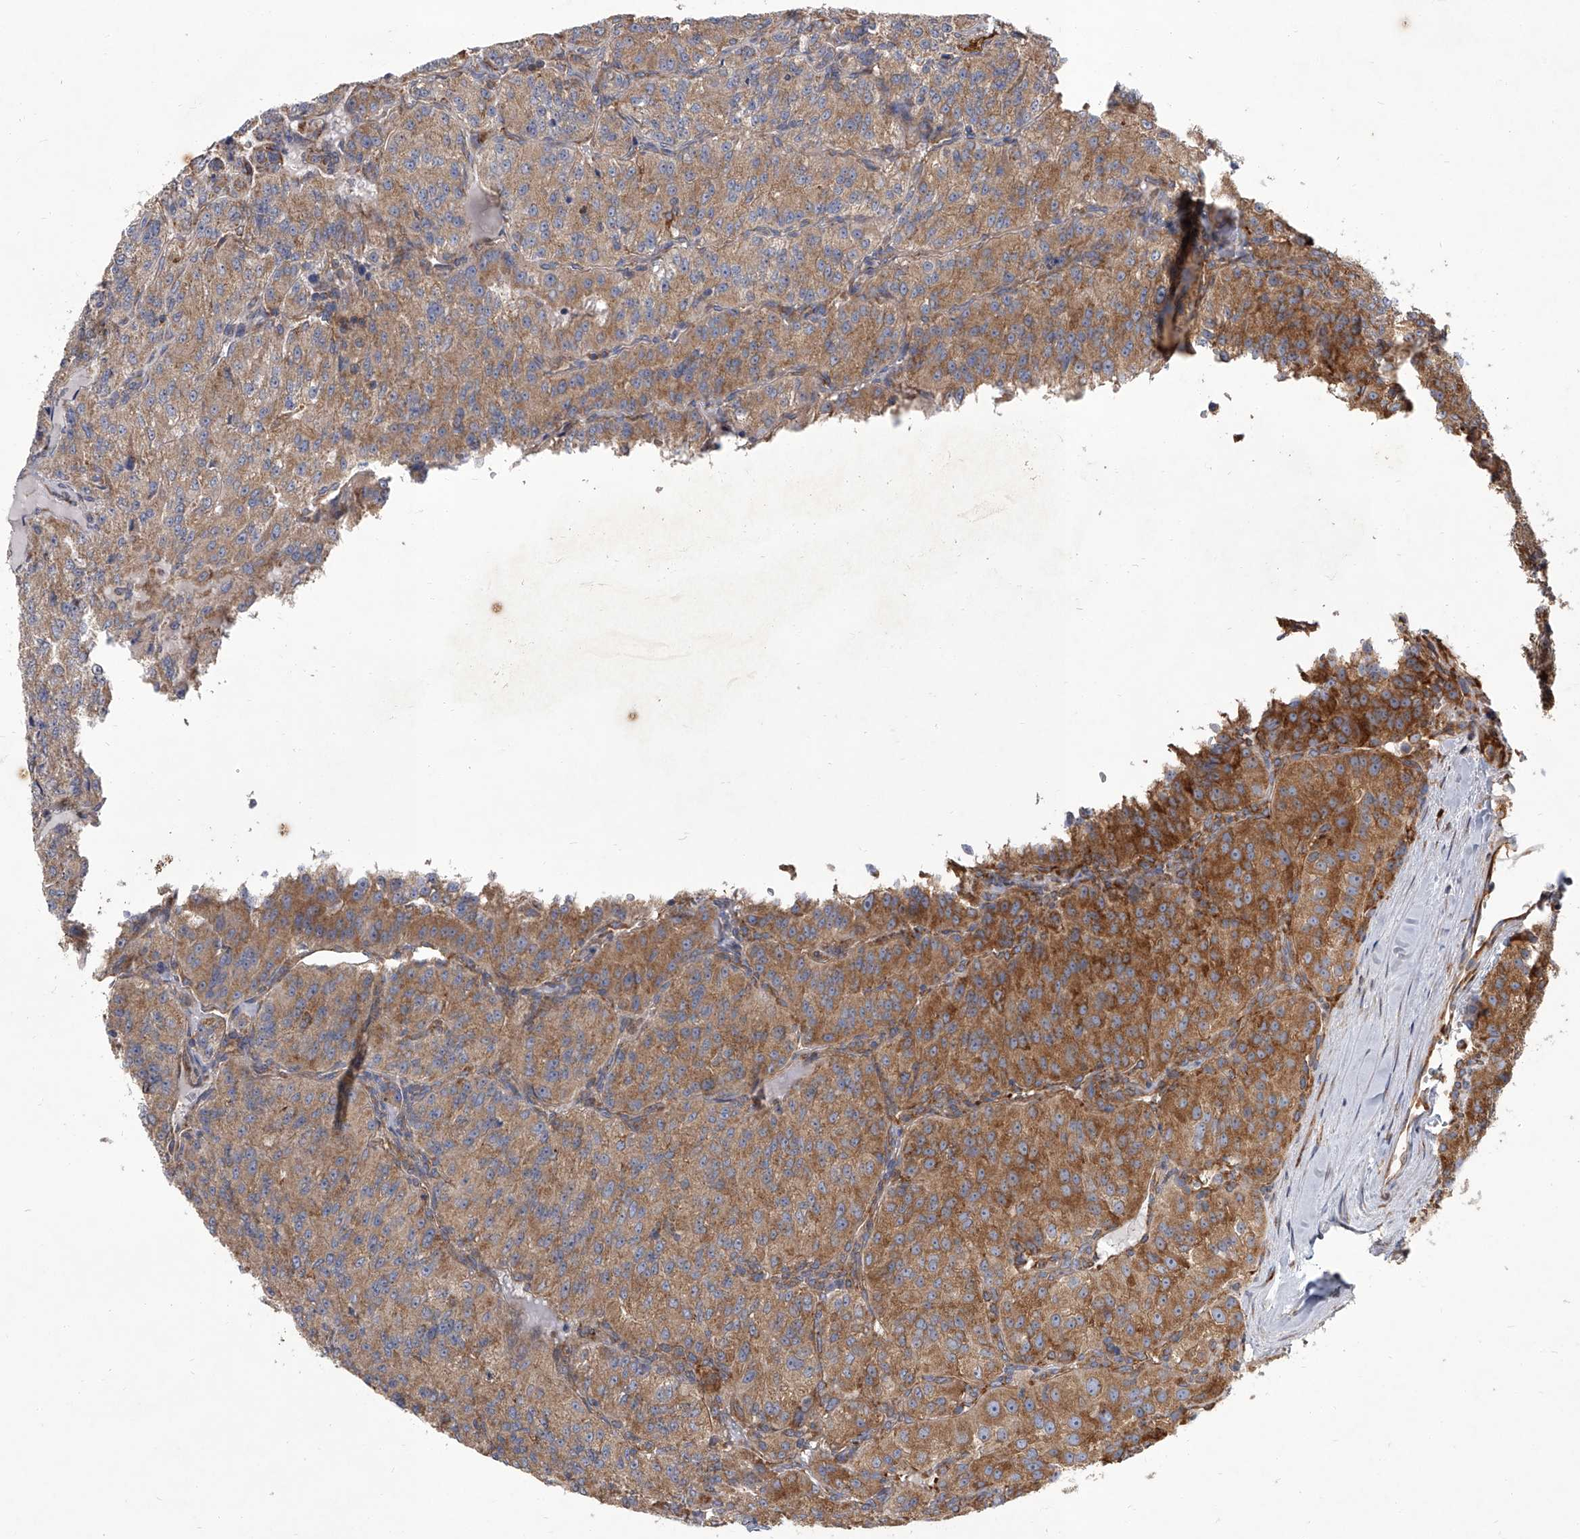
{"staining": {"intensity": "moderate", "quantity": "25%-75%", "location": "cytoplasmic/membranous"}, "tissue": "renal cancer", "cell_type": "Tumor cells", "image_type": "cancer", "snomed": [{"axis": "morphology", "description": "Adenocarcinoma, NOS"}, {"axis": "topography", "description": "Kidney"}], "caption": "The histopathology image exhibits a brown stain indicating the presence of a protein in the cytoplasmic/membranous of tumor cells in adenocarcinoma (renal). The protein is shown in brown color, while the nuclei are stained blue.", "gene": "EIF2S2", "patient": {"sex": "female", "age": 63}}